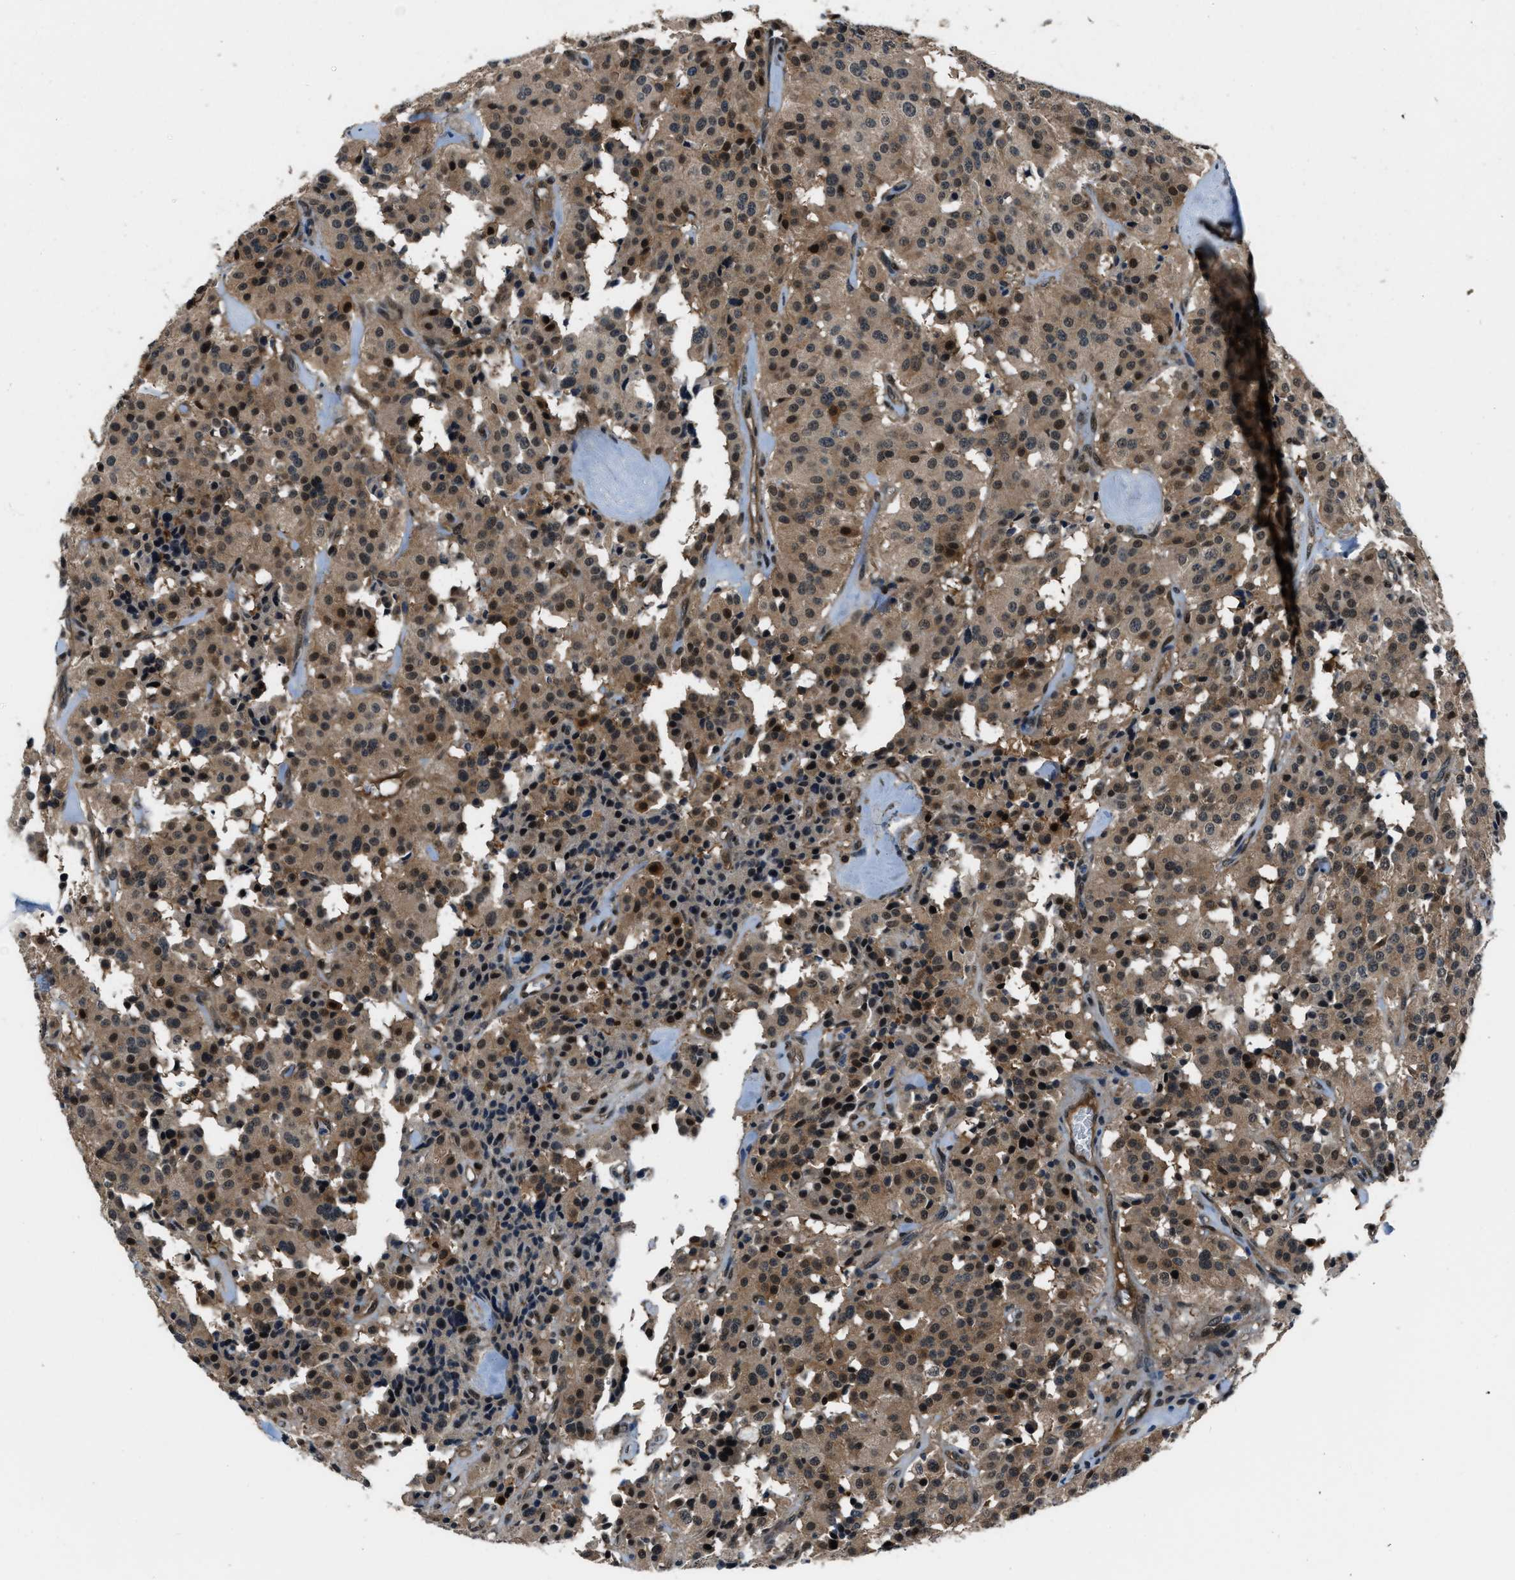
{"staining": {"intensity": "moderate", "quantity": ">75%", "location": "cytoplasmic/membranous,nuclear"}, "tissue": "carcinoid", "cell_type": "Tumor cells", "image_type": "cancer", "snomed": [{"axis": "morphology", "description": "Carcinoid, malignant, NOS"}, {"axis": "topography", "description": "Lung"}], "caption": "Tumor cells demonstrate medium levels of moderate cytoplasmic/membranous and nuclear staining in approximately >75% of cells in human carcinoid (malignant).", "gene": "NUDCD3", "patient": {"sex": "male", "age": 30}}